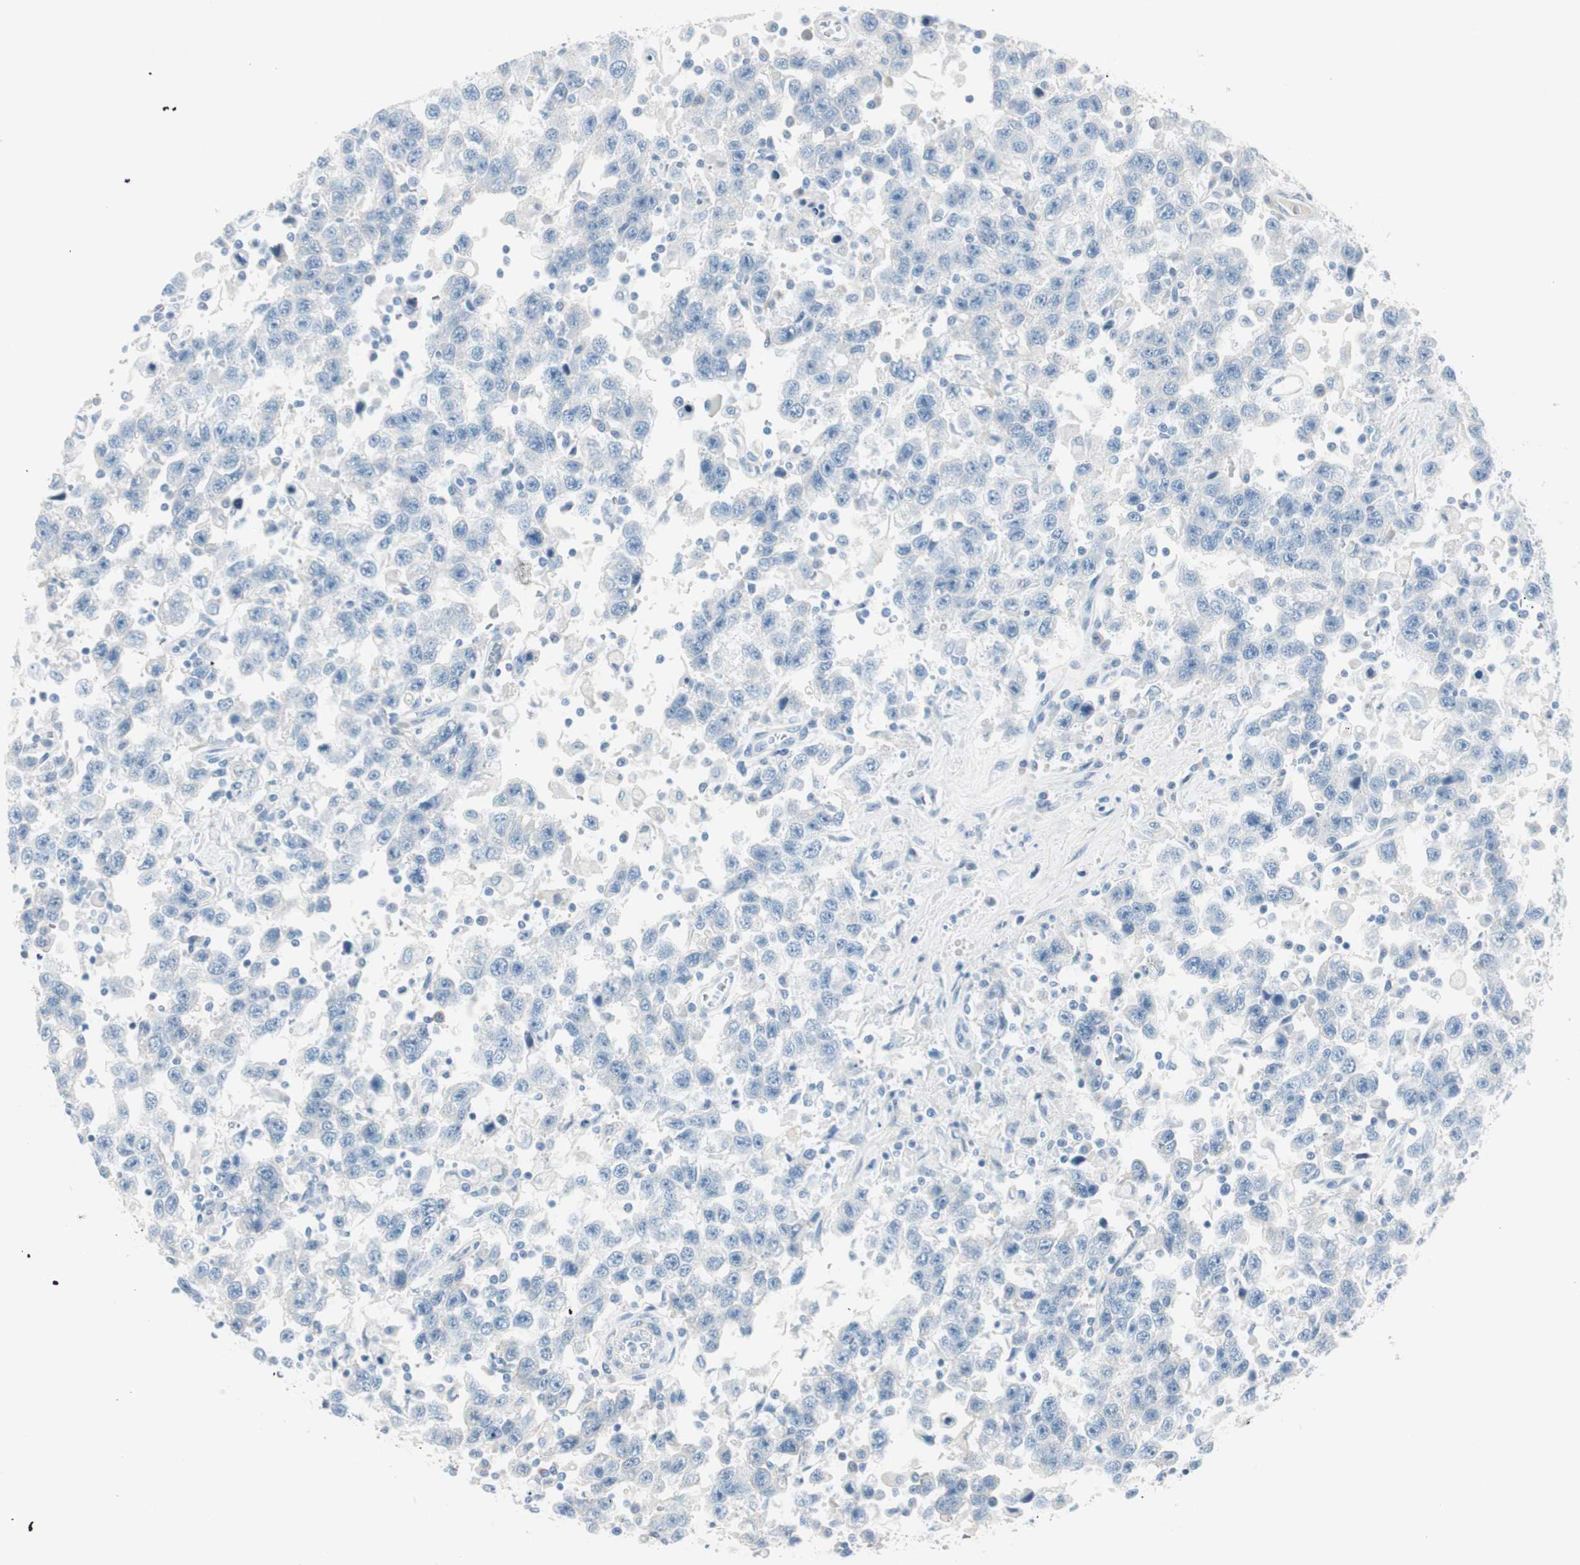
{"staining": {"intensity": "negative", "quantity": "none", "location": "none"}, "tissue": "testis cancer", "cell_type": "Tumor cells", "image_type": "cancer", "snomed": [{"axis": "morphology", "description": "Seminoma, NOS"}, {"axis": "topography", "description": "Testis"}], "caption": "An immunohistochemistry (IHC) micrograph of seminoma (testis) is shown. There is no staining in tumor cells of seminoma (testis).", "gene": "CDHR5", "patient": {"sex": "male", "age": 41}}